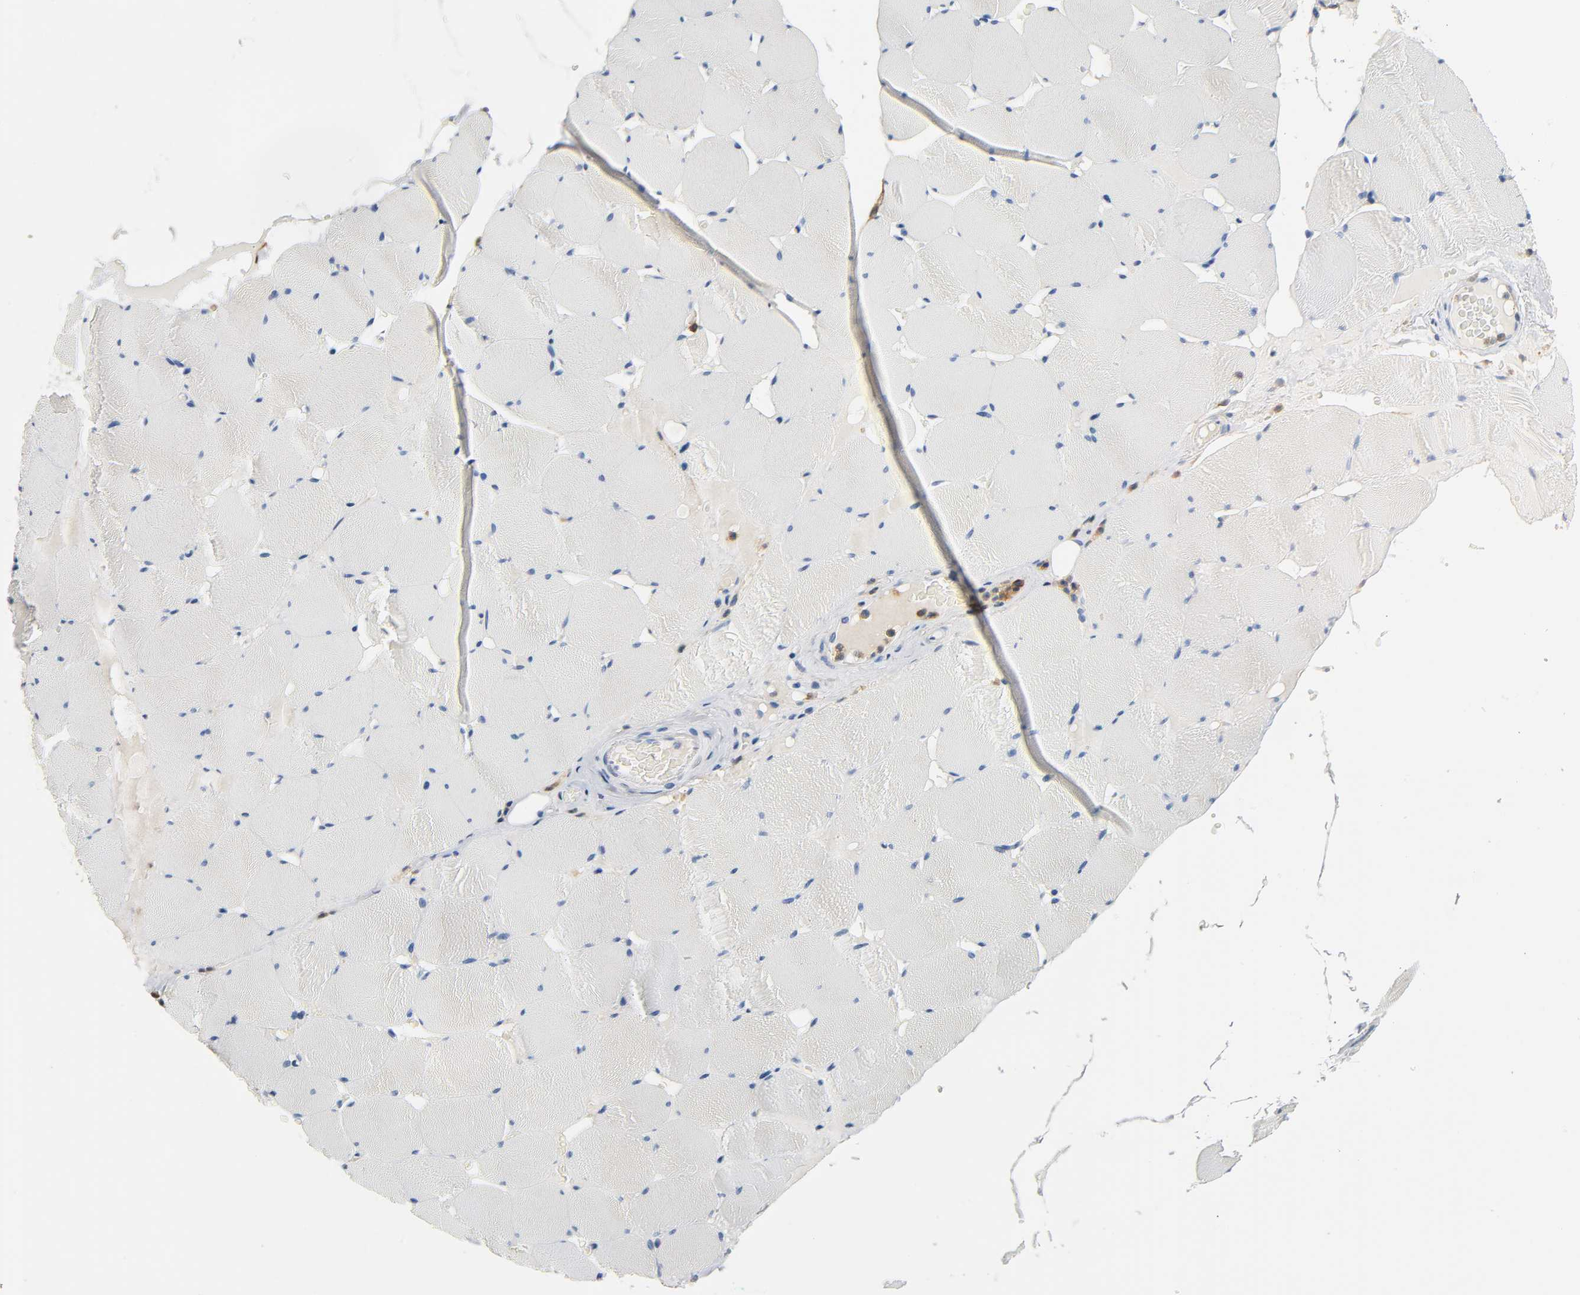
{"staining": {"intensity": "negative", "quantity": "none", "location": "none"}, "tissue": "skeletal muscle", "cell_type": "Myocytes", "image_type": "normal", "snomed": [{"axis": "morphology", "description": "Normal tissue, NOS"}, {"axis": "topography", "description": "Skeletal muscle"}], "caption": "High power microscopy micrograph of an immunohistochemistry (IHC) micrograph of normal skeletal muscle, revealing no significant expression in myocytes.", "gene": "ANPEP", "patient": {"sex": "male", "age": 62}}